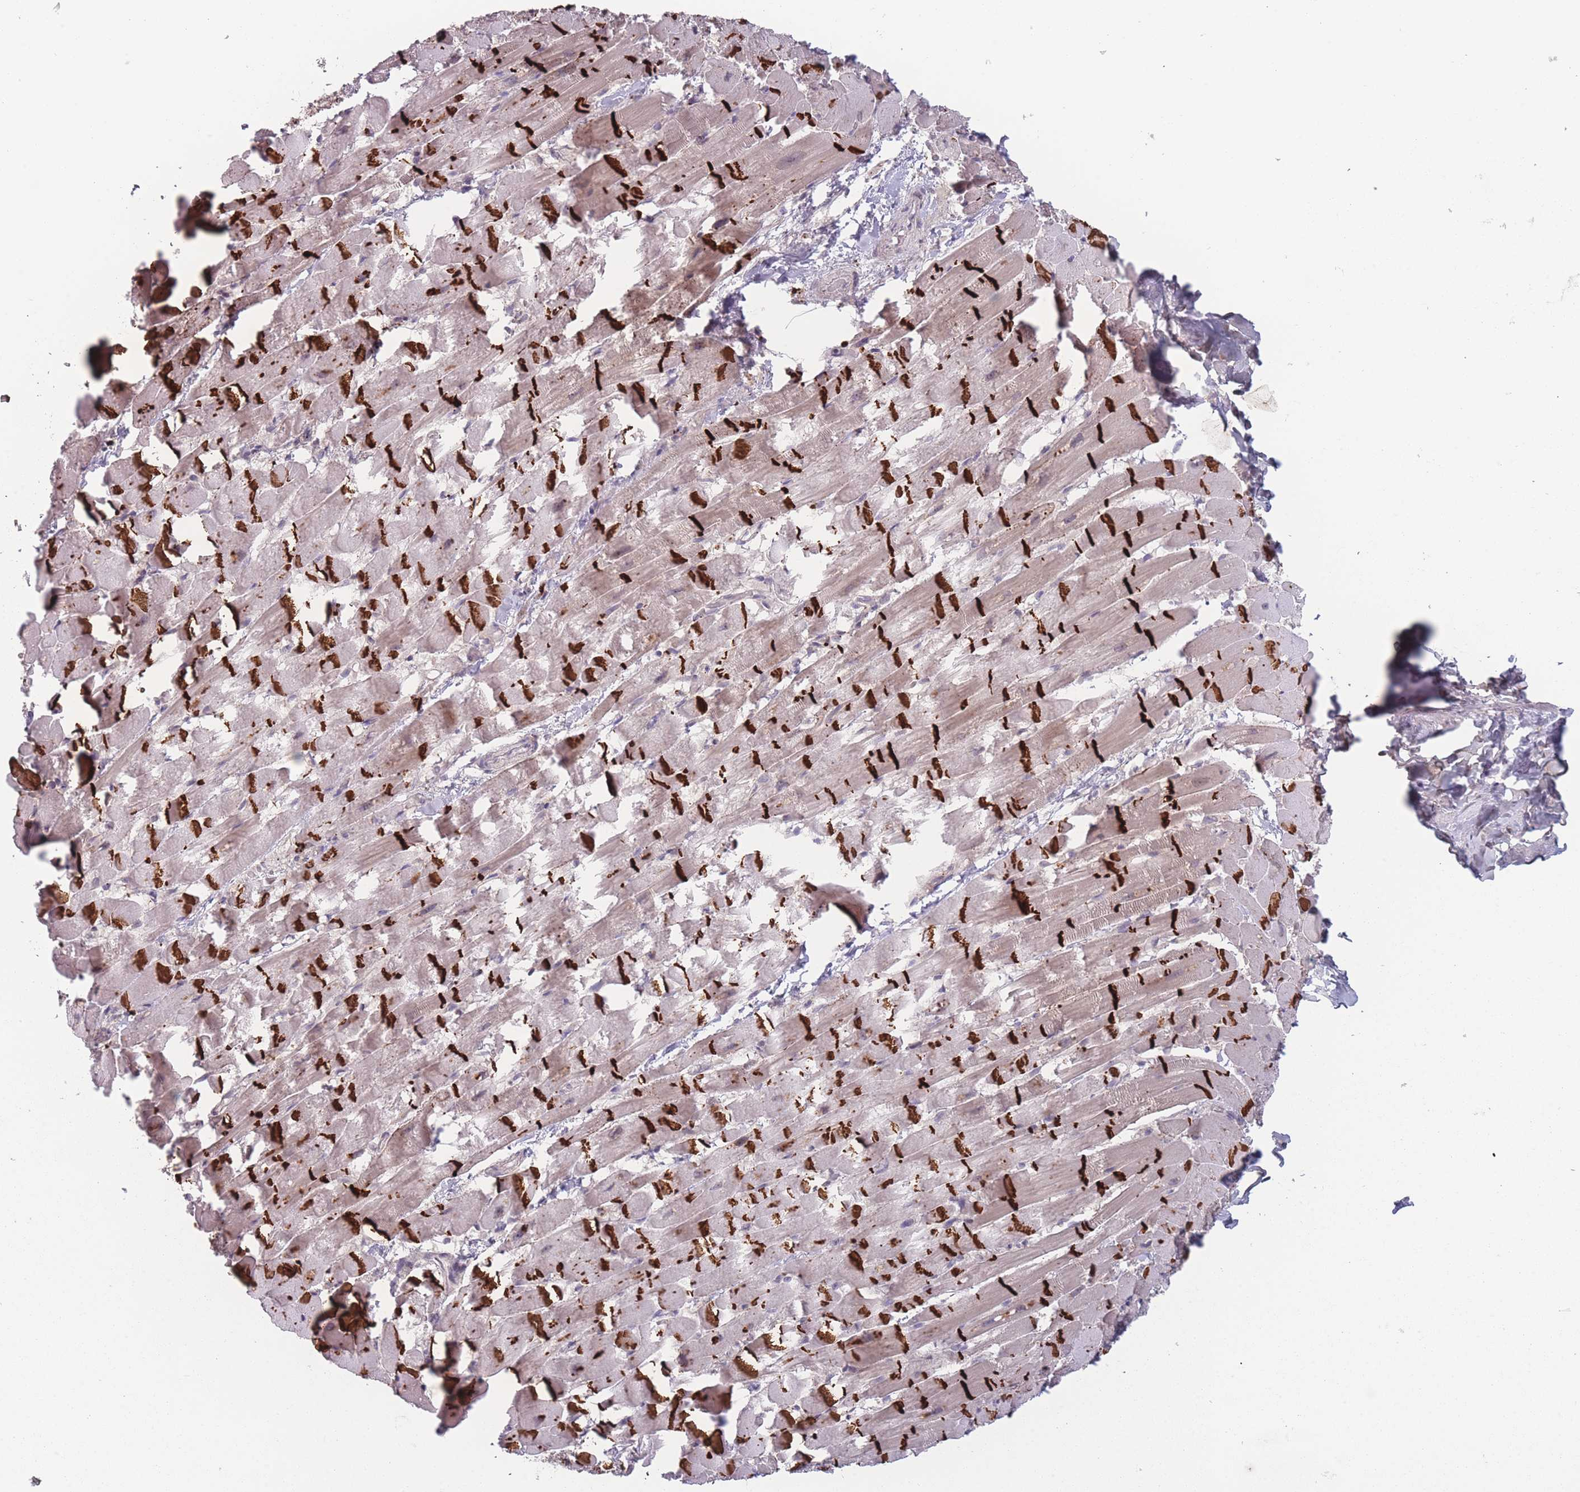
{"staining": {"intensity": "strong", "quantity": ">75%", "location": "cytoplasmic/membranous"}, "tissue": "heart muscle", "cell_type": "Cardiomyocytes", "image_type": "normal", "snomed": [{"axis": "morphology", "description": "Normal tissue, NOS"}, {"axis": "topography", "description": "Heart"}], "caption": "A high amount of strong cytoplasmic/membranous positivity is appreciated in about >75% of cardiomyocytes in benign heart muscle.", "gene": "TMEM232", "patient": {"sex": "male", "age": 37}}